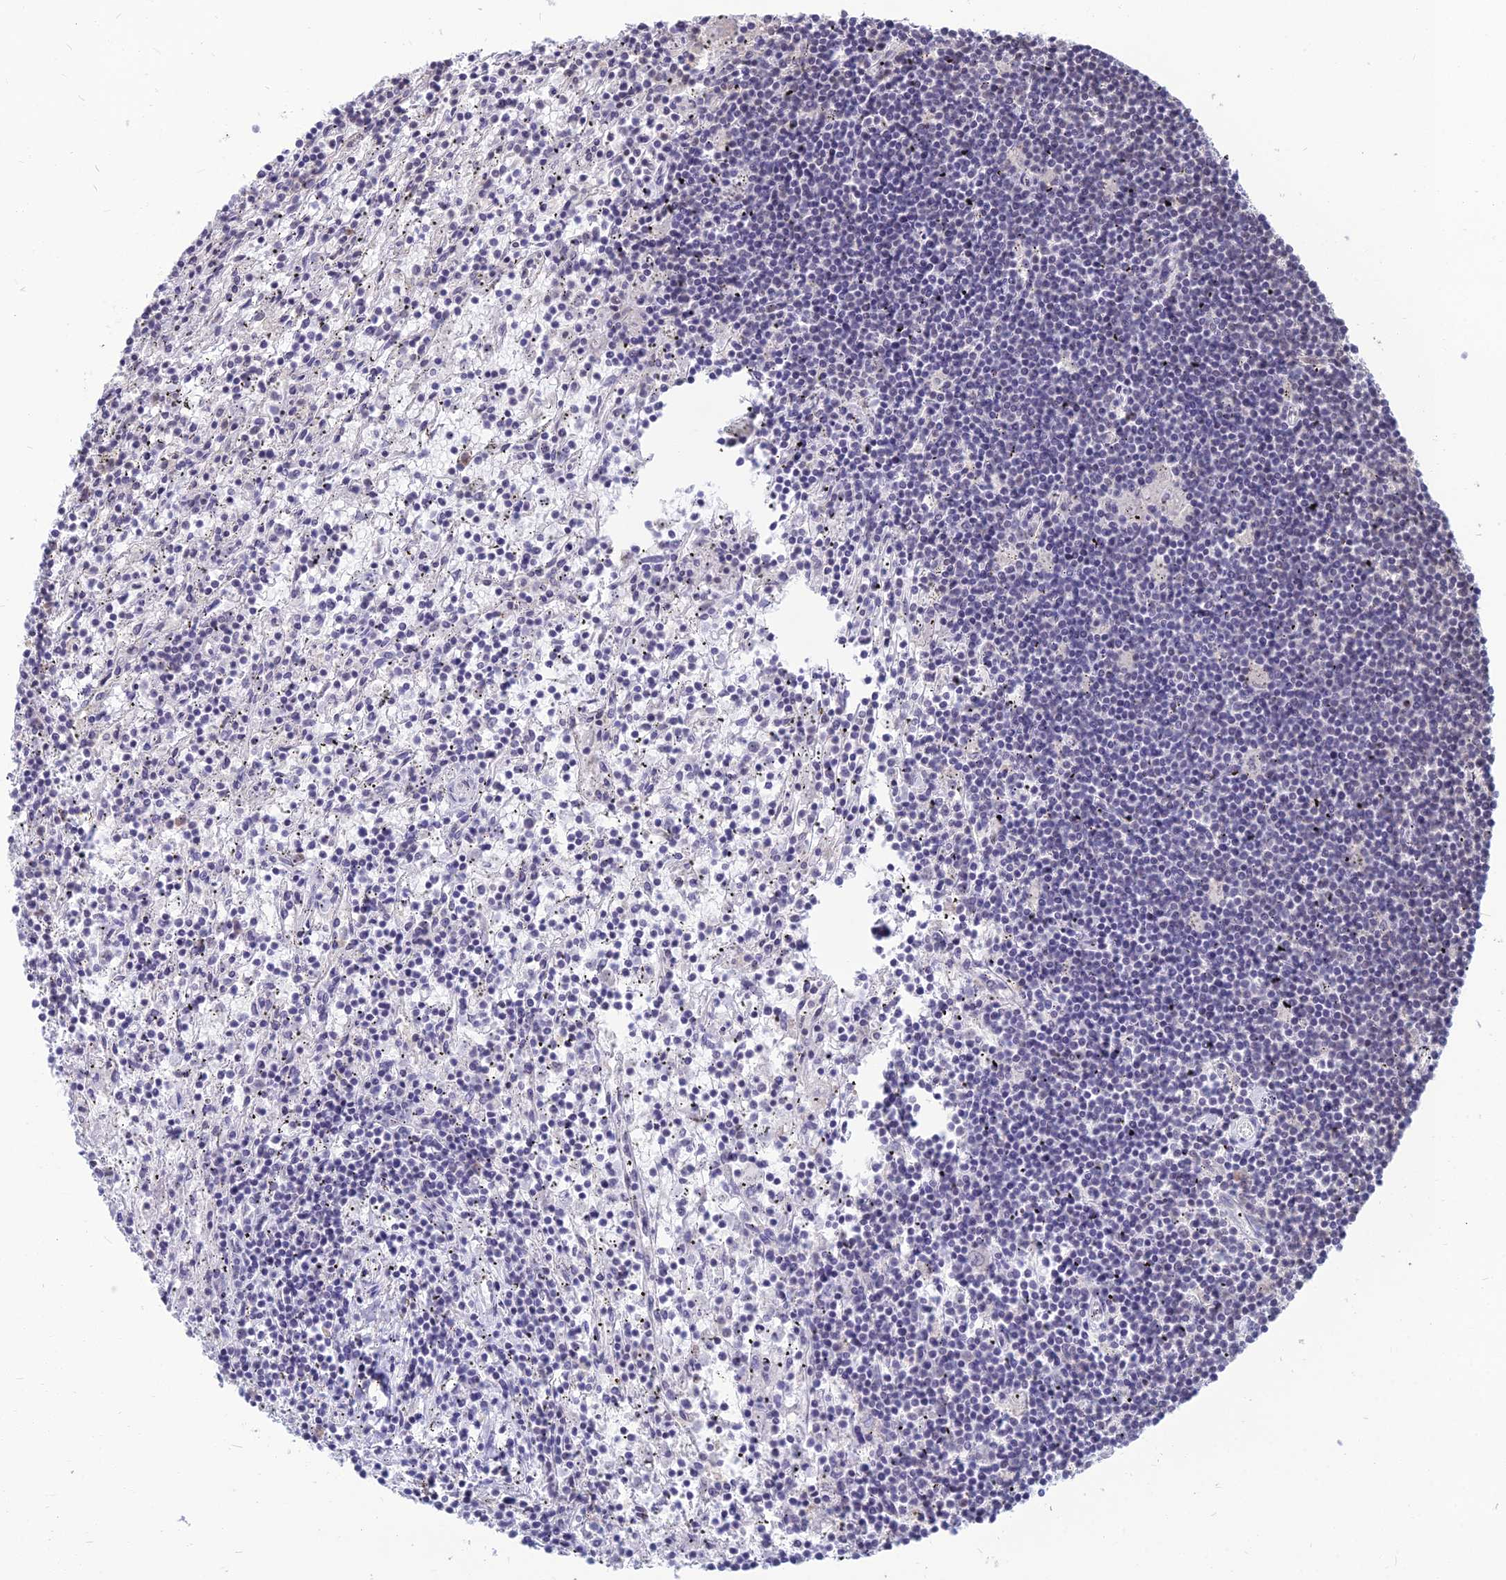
{"staining": {"intensity": "negative", "quantity": "none", "location": "none"}, "tissue": "lymphoma", "cell_type": "Tumor cells", "image_type": "cancer", "snomed": [{"axis": "morphology", "description": "Malignant lymphoma, non-Hodgkin's type, Low grade"}, {"axis": "topography", "description": "Spleen"}], "caption": "Protein analysis of lymphoma displays no significant expression in tumor cells.", "gene": "SRSF7", "patient": {"sex": "male", "age": 76}}